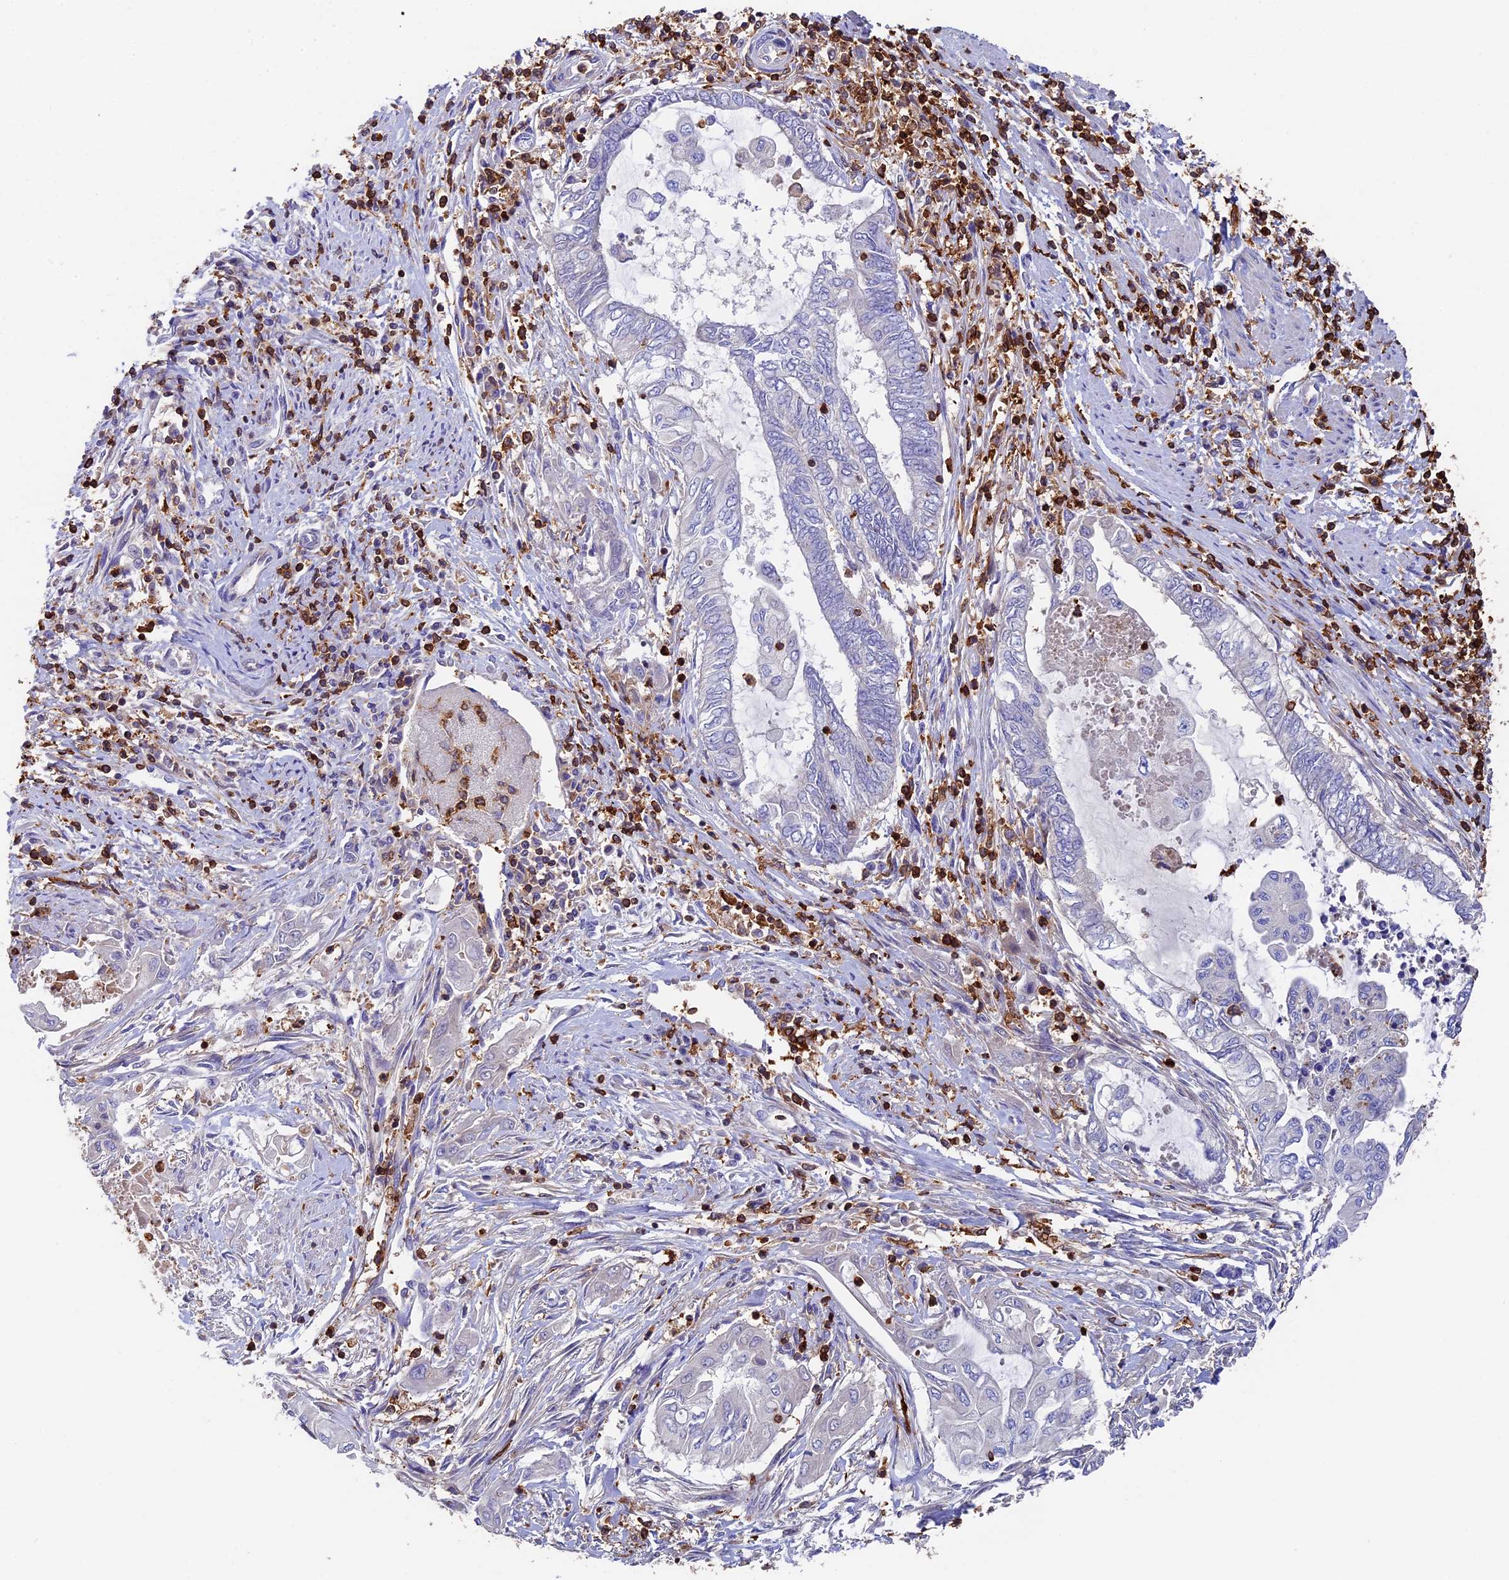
{"staining": {"intensity": "negative", "quantity": "none", "location": "none"}, "tissue": "endometrial cancer", "cell_type": "Tumor cells", "image_type": "cancer", "snomed": [{"axis": "morphology", "description": "Adenocarcinoma, NOS"}, {"axis": "topography", "description": "Uterus"}, {"axis": "topography", "description": "Endometrium"}], "caption": "Endometrial adenocarcinoma was stained to show a protein in brown. There is no significant expression in tumor cells.", "gene": "ADAT1", "patient": {"sex": "female", "age": 70}}